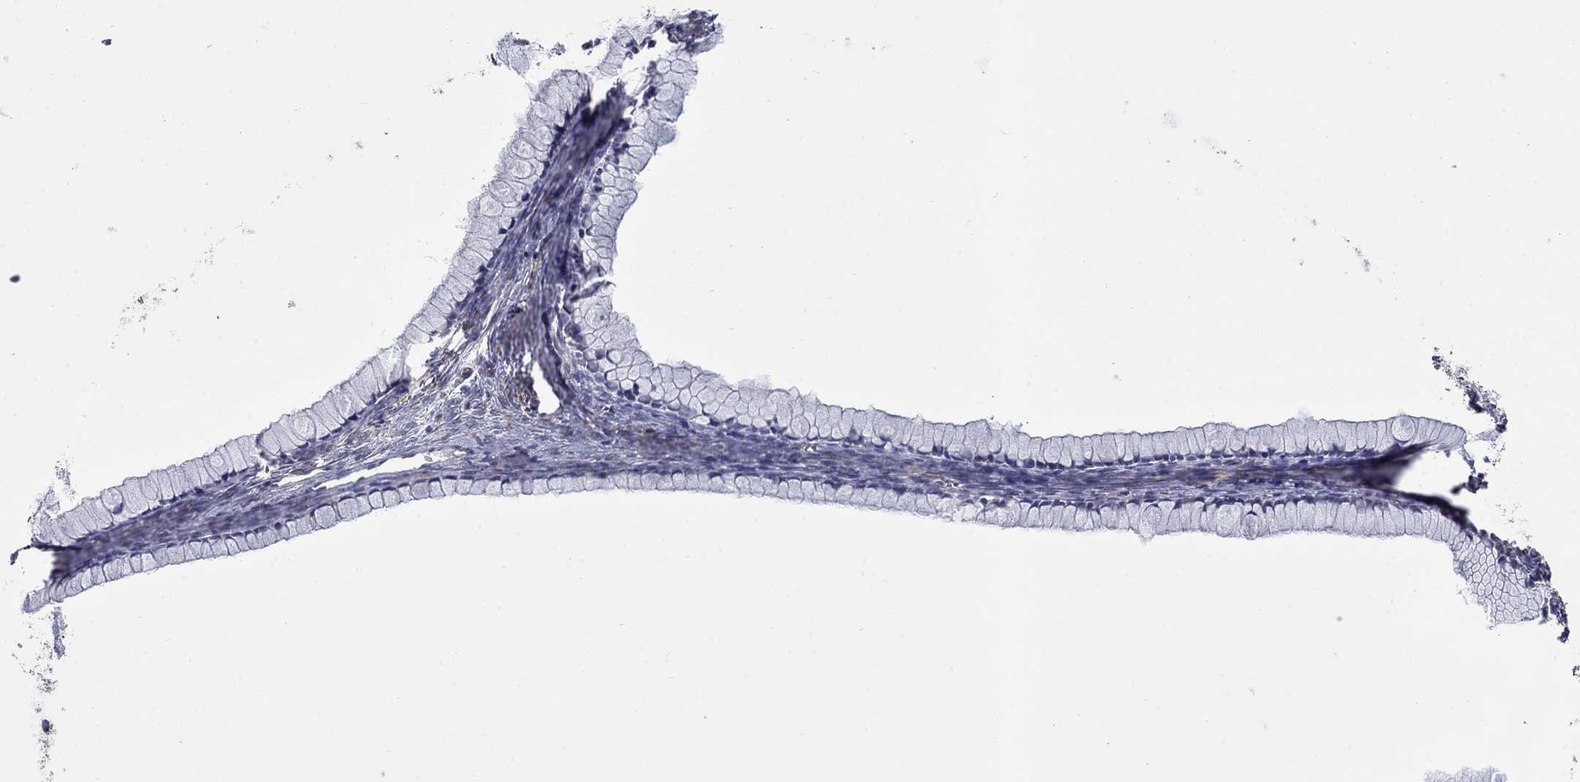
{"staining": {"intensity": "negative", "quantity": "none", "location": "none"}, "tissue": "ovarian cancer", "cell_type": "Tumor cells", "image_type": "cancer", "snomed": [{"axis": "morphology", "description": "Cystadenocarcinoma, mucinous, NOS"}, {"axis": "topography", "description": "Ovary"}], "caption": "A histopathology image of human ovarian cancer is negative for staining in tumor cells.", "gene": "GRIA3", "patient": {"sex": "female", "age": 41}}